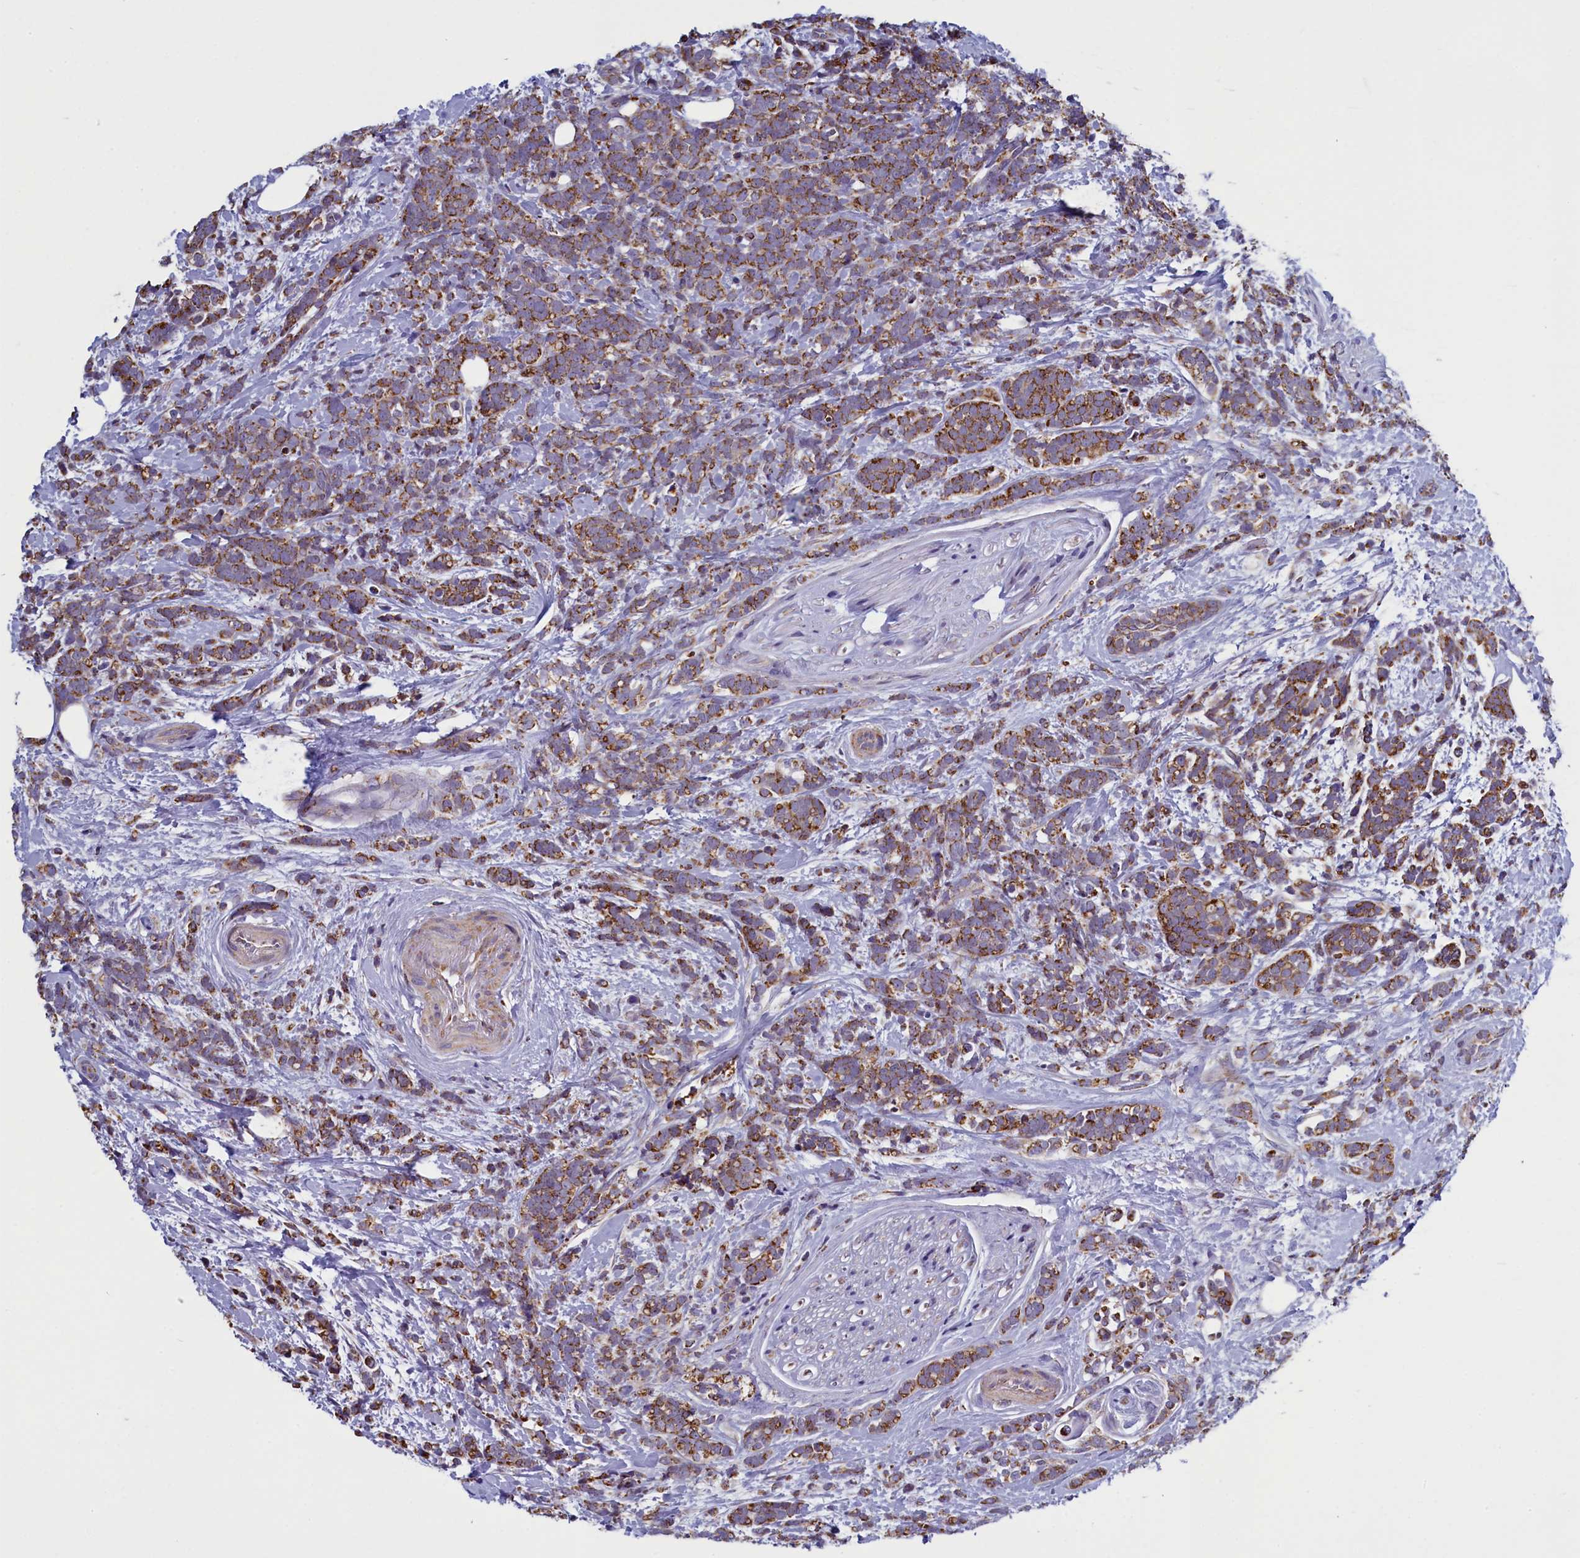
{"staining": {"intensity": "moderate", "quantity": ">75%", "location": "cytoplasmic/membranous"}, "tissue": "breast cancer", "cell_type": "Tumor cells", "image_type": "cancer", "snomed": [{"axis": "morphology", "description": "Lobular carcinoma"}, {"axis": "topography", "description": "Breast"}], "caption": "The immunohistochemical stain highlights moderate cytoplasmic/membranous staining in tumor cells of lobular carcinoma (breast) tissue.", "gene": "IFT122", "patient": {"sex": "female", "age": 58}}